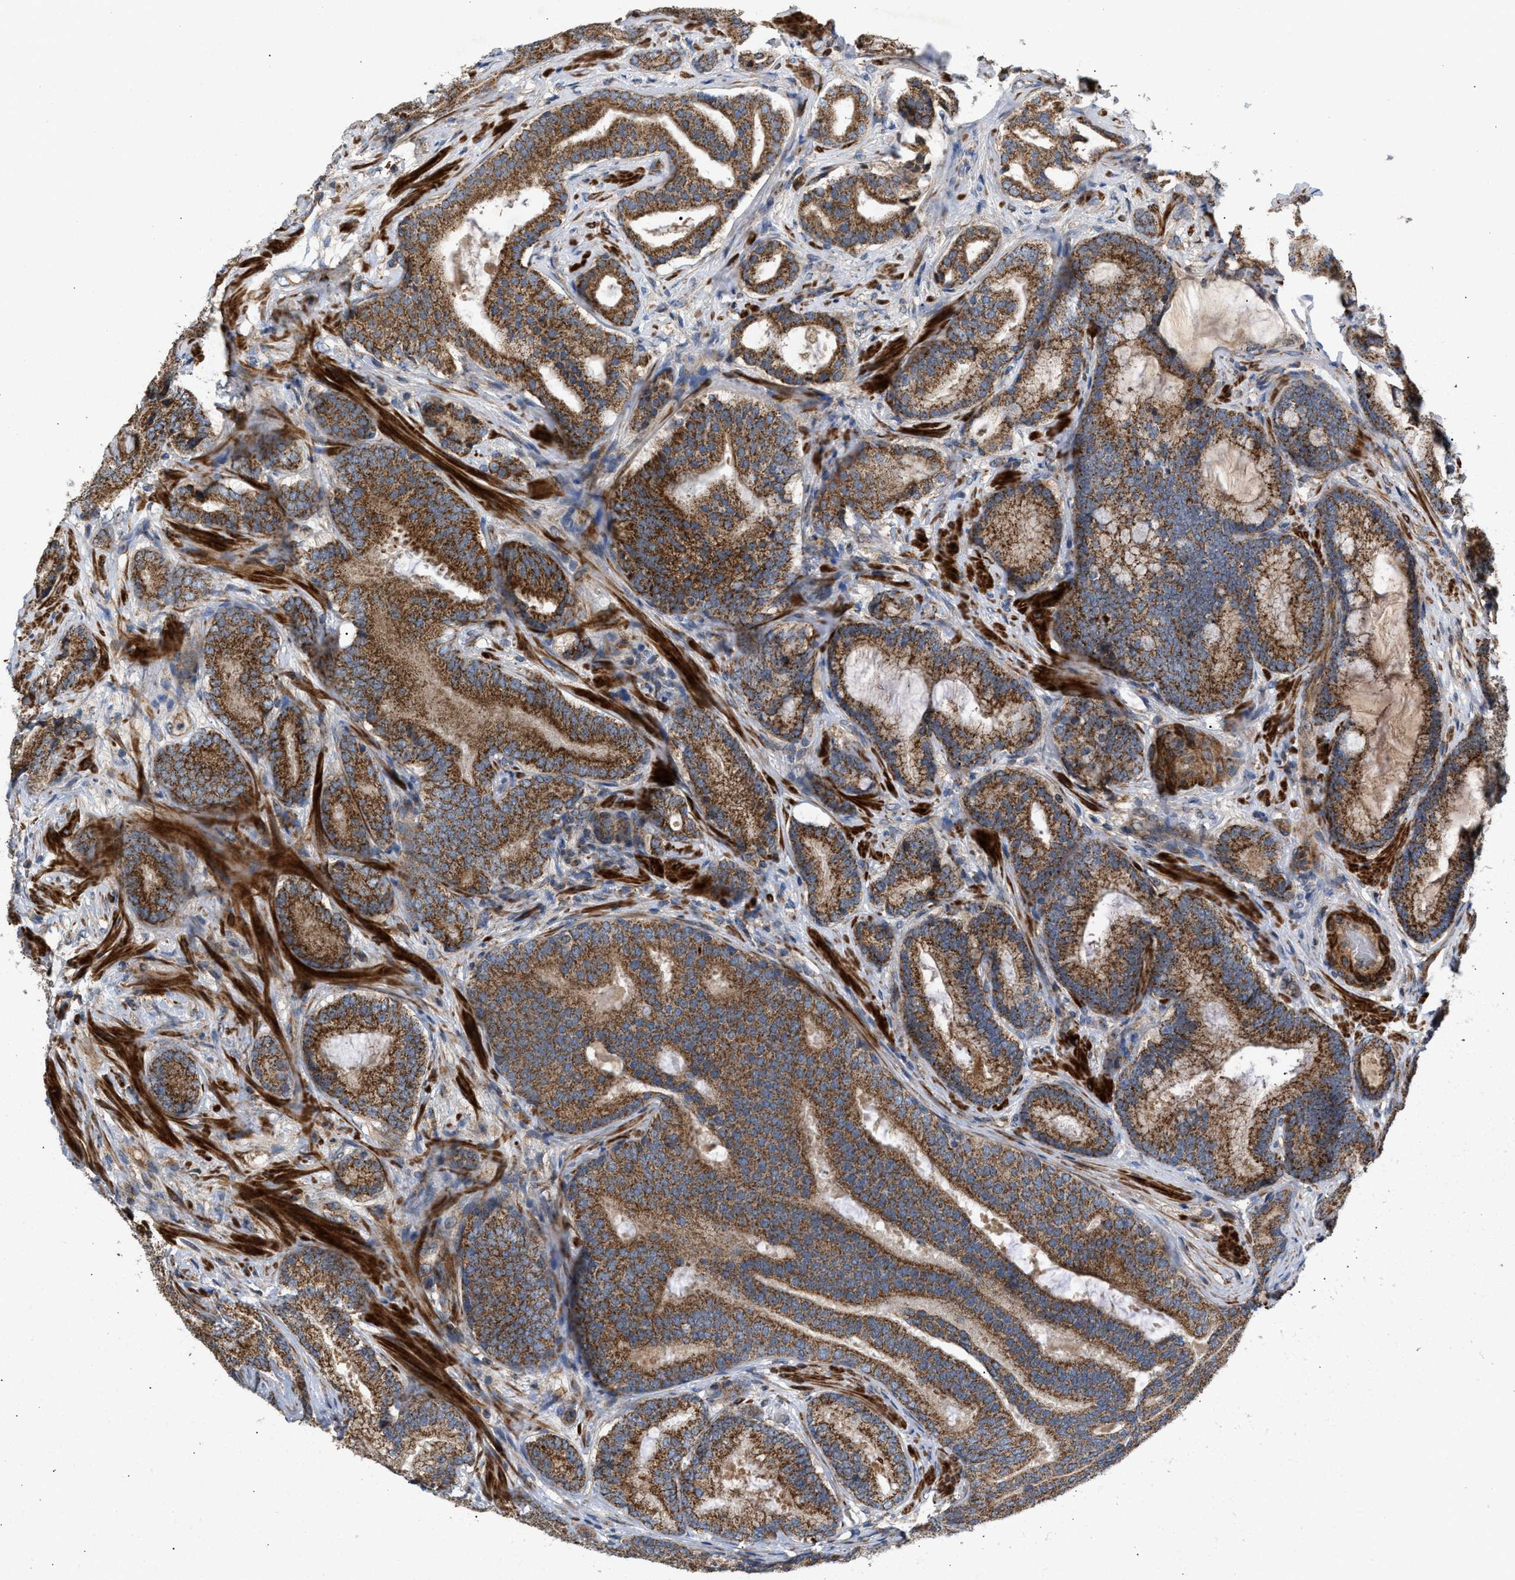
{"staining": {"intensity": "strong", "quantity": ">75%", "location": "cytoplasmic/membranous"}, "tissue": "prostate cancer", "cell_type": "Tumor cells", "image_type": "cancer", "snomed": [{"axis": "morphology", "description": "Adenocarcinoma, High grade"}, {"axis": "topography", "description": "Prostate"}], "caption": "Brown immunohistochemical staining in human prostate high-grade adenocarcinoma reveals strong cytoplasmic/membranous positivity in approximately >75% of tumor cells.", "gene": "TACO1", "patient": {"sex": "male", "age": 55}}